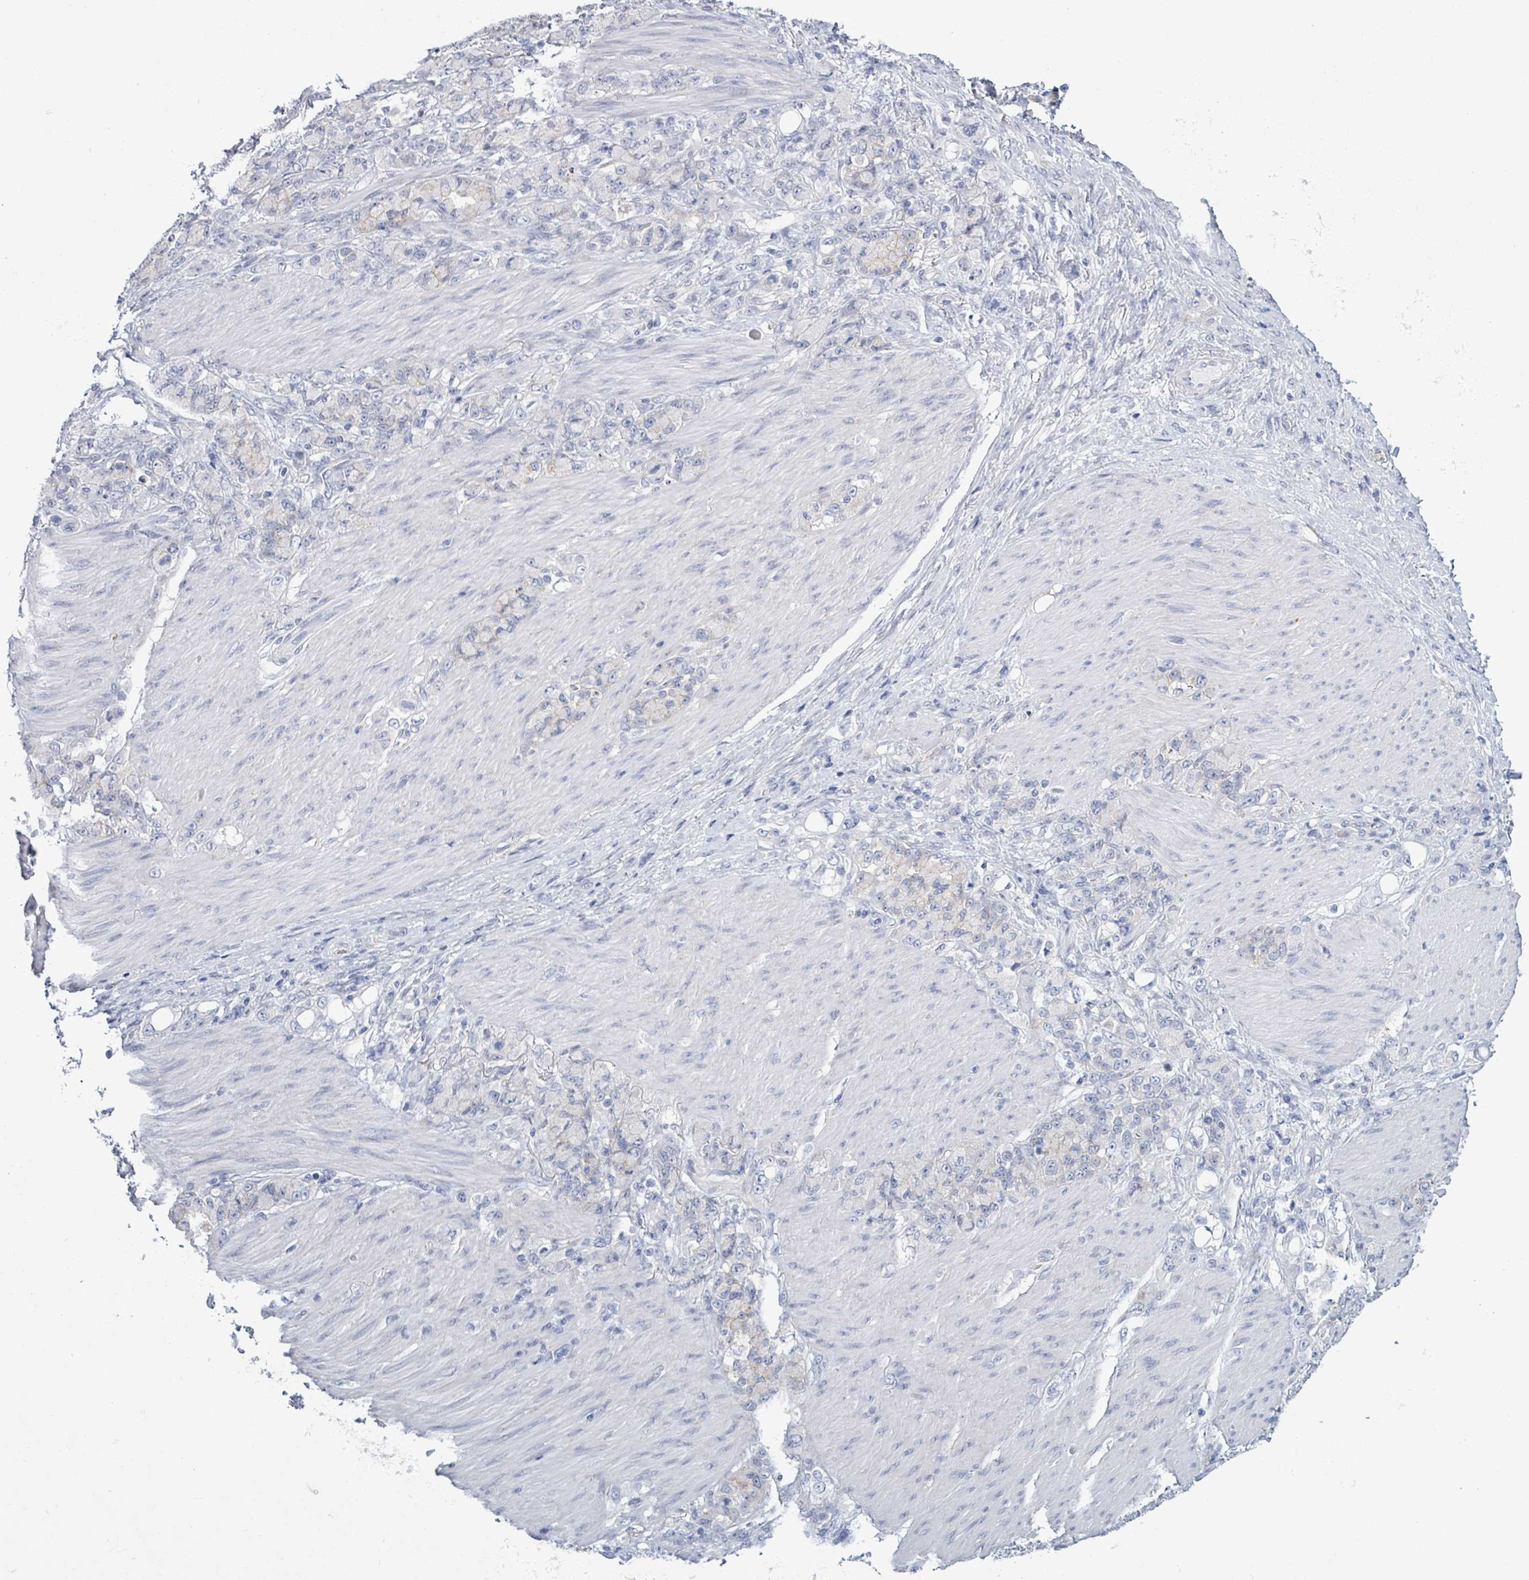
{"staining": {"intensity": "negative", "quantity": "none", "location": "none"}, "tissue": "stomach cancer", "cell_type": "Tumor cells", "image_type": "cancer", "snomed": [{"axis": "morphology", "description": "Normal tissue, NOS"}, {"axis": "morphology", "description": "Adenocarcinoma, NOS"}, {"axis": "topography", "description": "Stomach"}], "caption": "This photomicrograph is of adenocarcinoma (stomach) stained with IHC to label a protein in brown with the nuclei are counter-stained blue. There is no expression in tumor cells.", "gene": "BSG", "patient": {"sex": "female", "age": 79}}